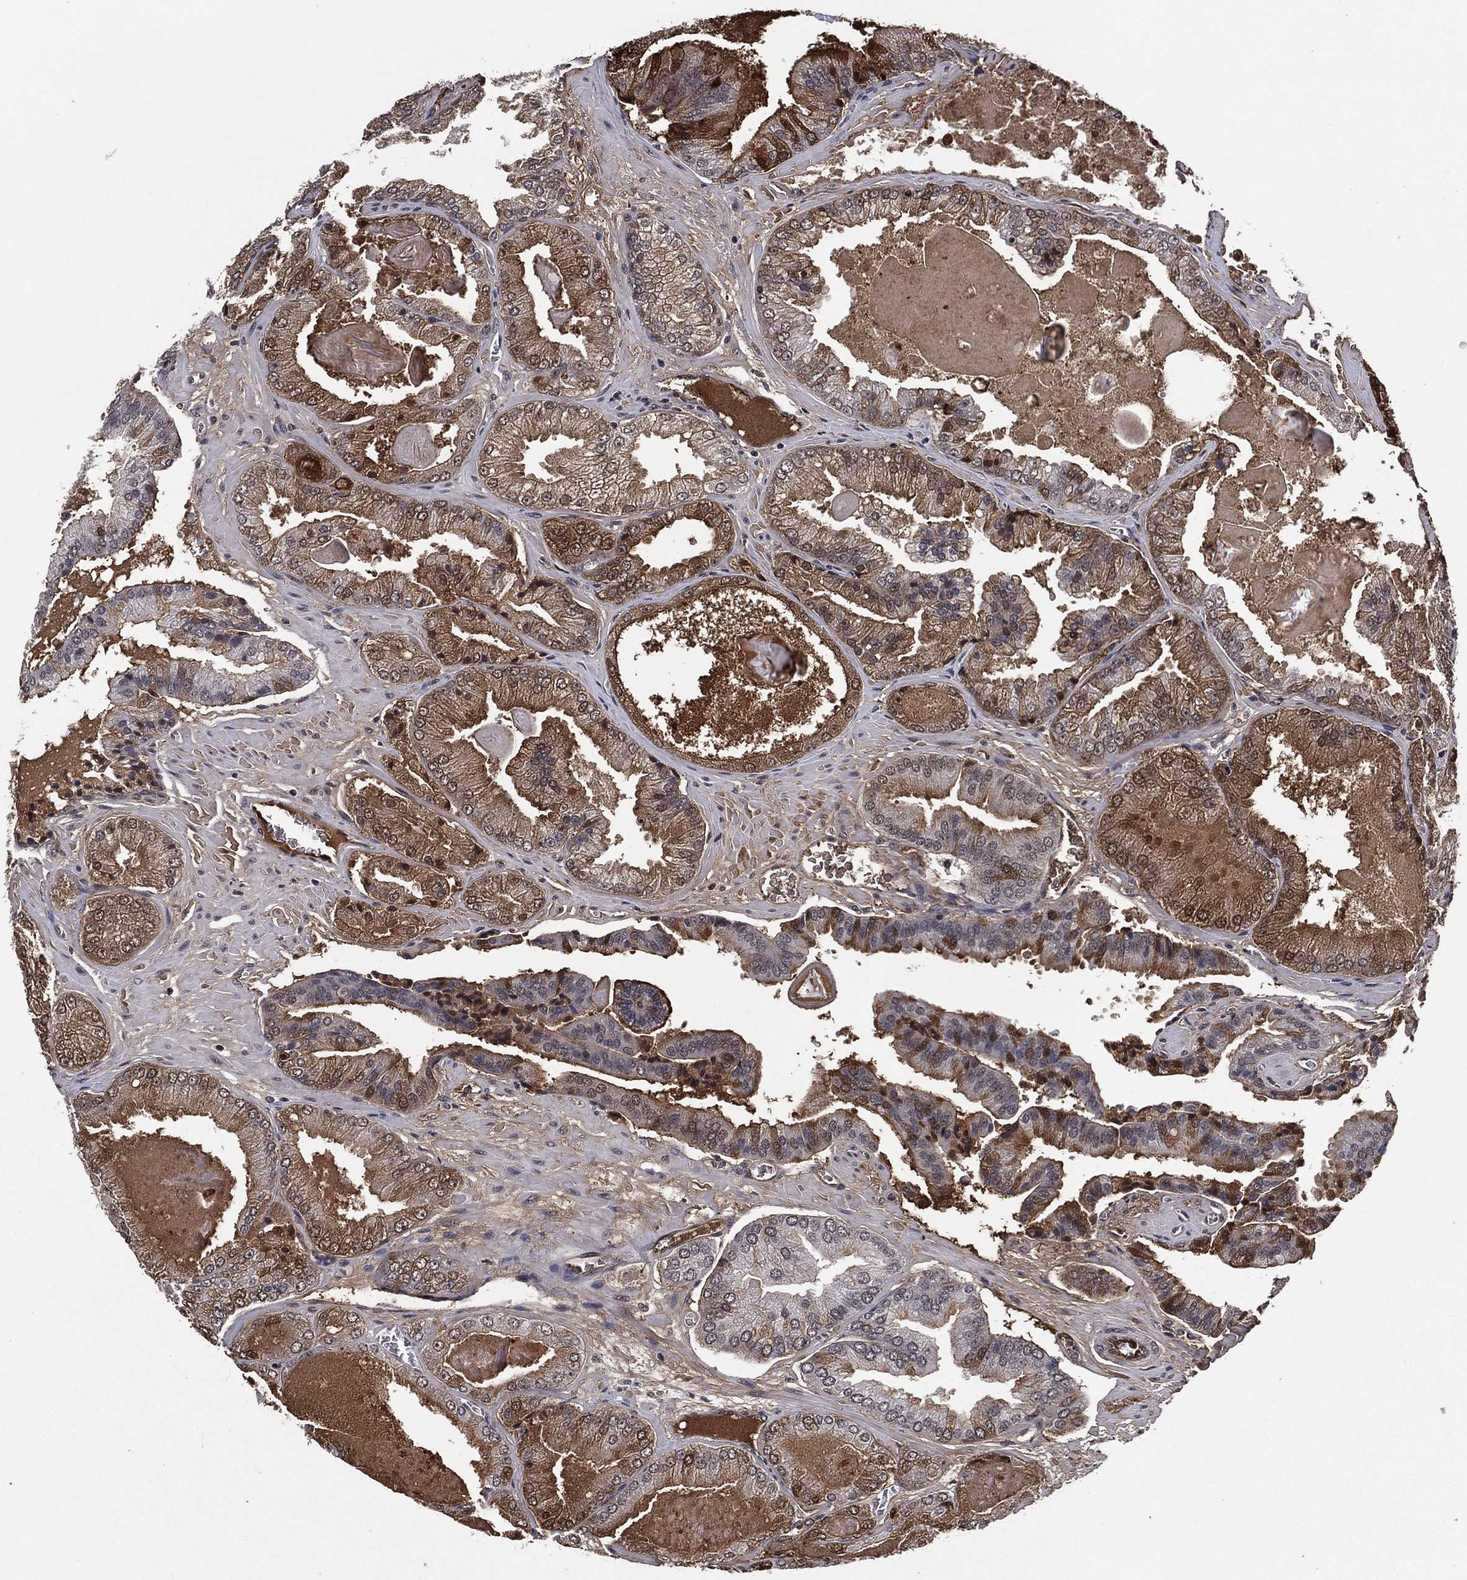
{"staining": {"intensity": "strong", "quantity": "<25%", "location": "cytoplasmic/membranous"}, "tissue": "prostate cancer", "cell_type": "Tumor cells", "image_type": "cancer", "snomed": [{"axis": "morphology", "description": "Adenocarcinoma, Low grade"}, {"axis": "topography", "description": "Prostate"}], "caption": "The image shows immunohistochemical staining of prostate cancer (adenocarcinoma (low-grade)). There is strong cytoplasmic/membranous positivity is present in about <25% of tumor cells.", "gene": "ZBTB42", "patient": {"sex": "male", "age": 72}}